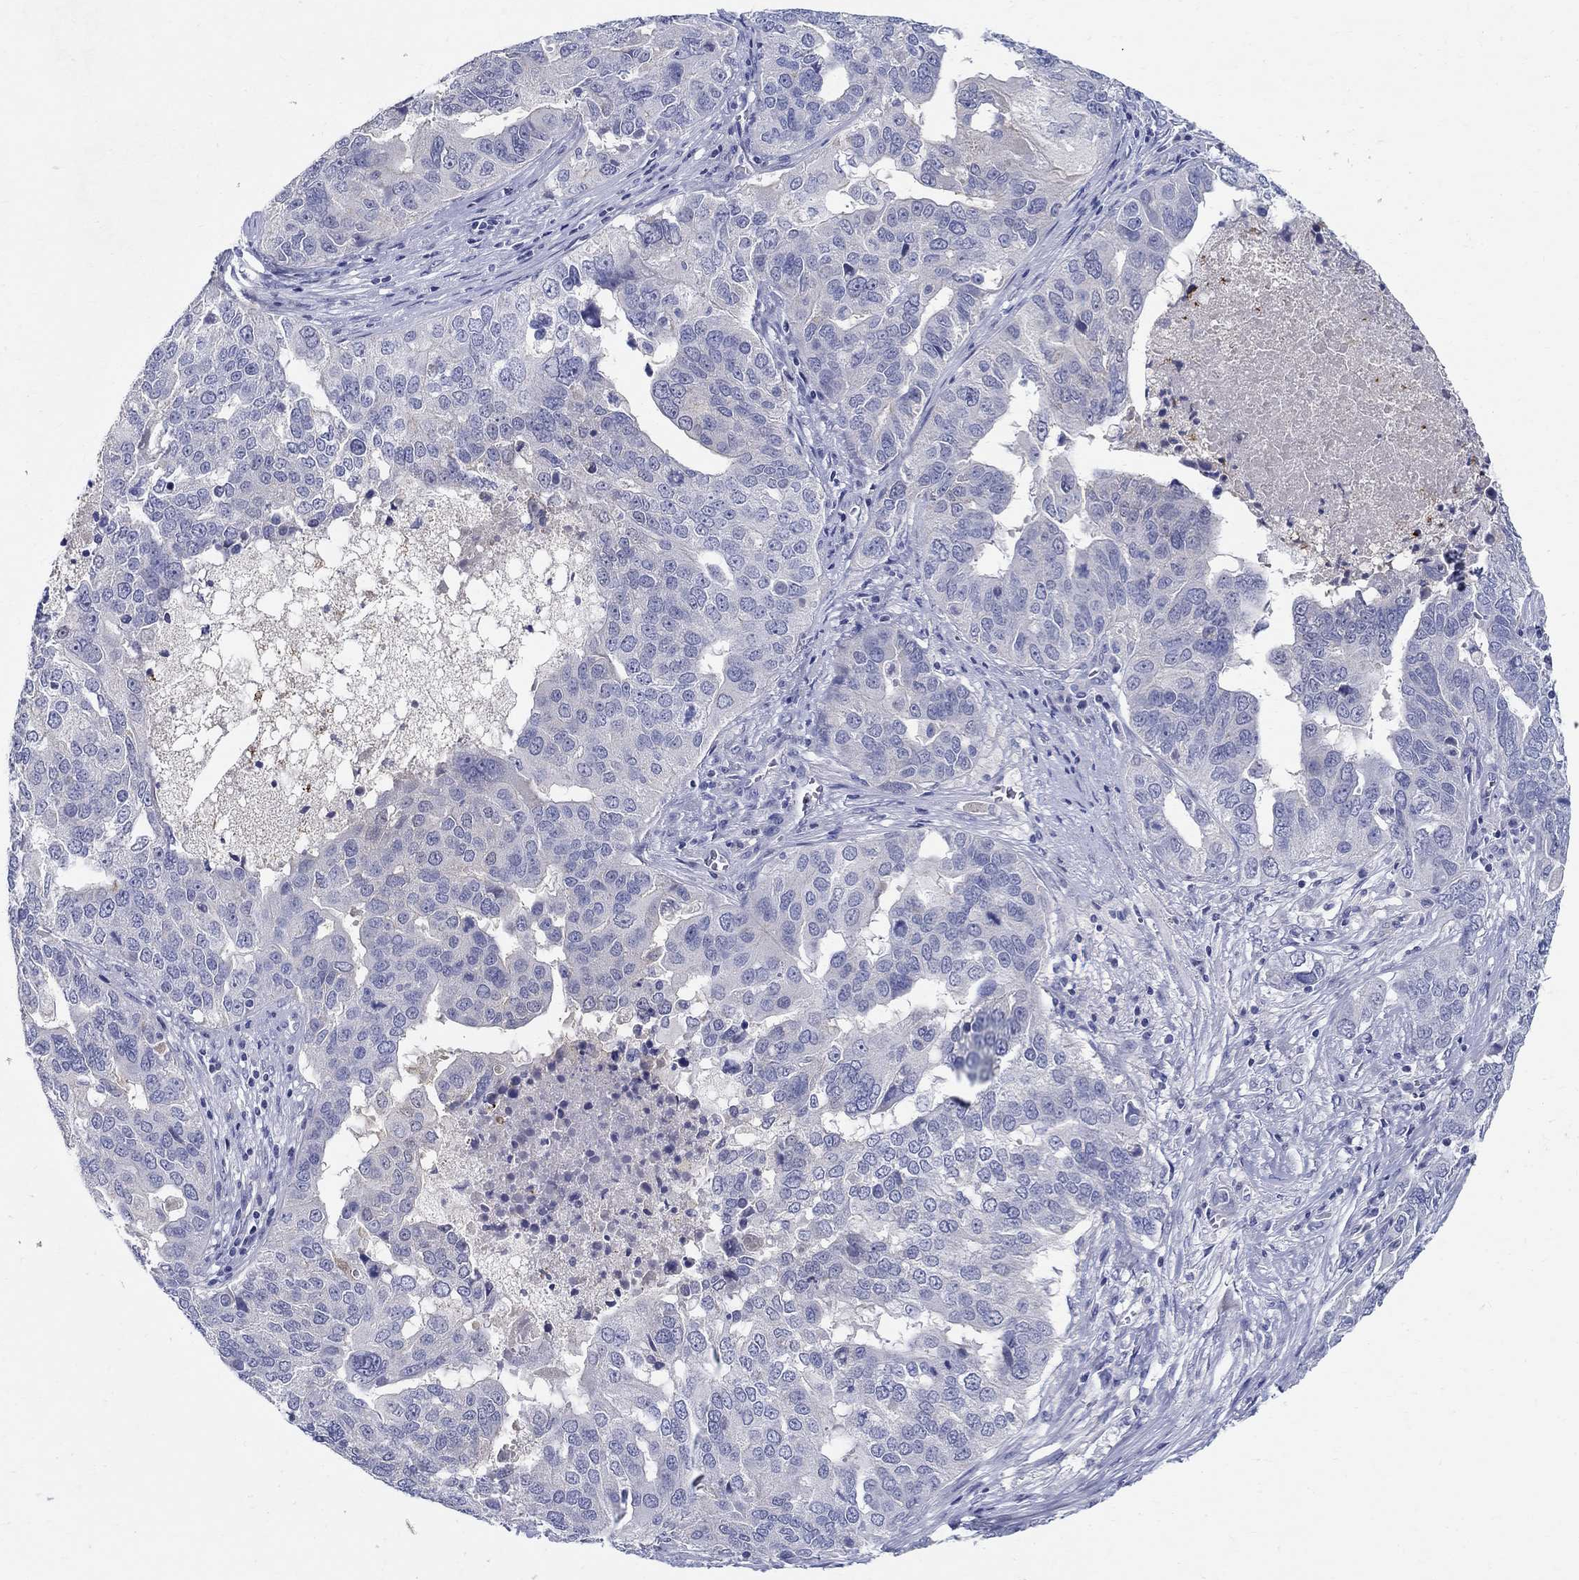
{"staining": {"intensity": "negative", "quantity": "none", "location": "none"}, "tissue": "ovarian cancer", "cell_type": "Tumor cells", "image_type": "cancer", "snomed": [{"axis": "morphology", "description": "Carcinoma, endometroid"}, {"axis": "topography", "description": "Soft tissue"}, {"axis": "topography", "description": "Ovary"}], "caption": "IHC photomicrograph of ovarian cancer (endometroid carcinoma) stained for a protein (brown), which exhibits no positivity in tumor cells.", "gene": "CRYGD", "patient": {"sex": "female", "age": 52}}